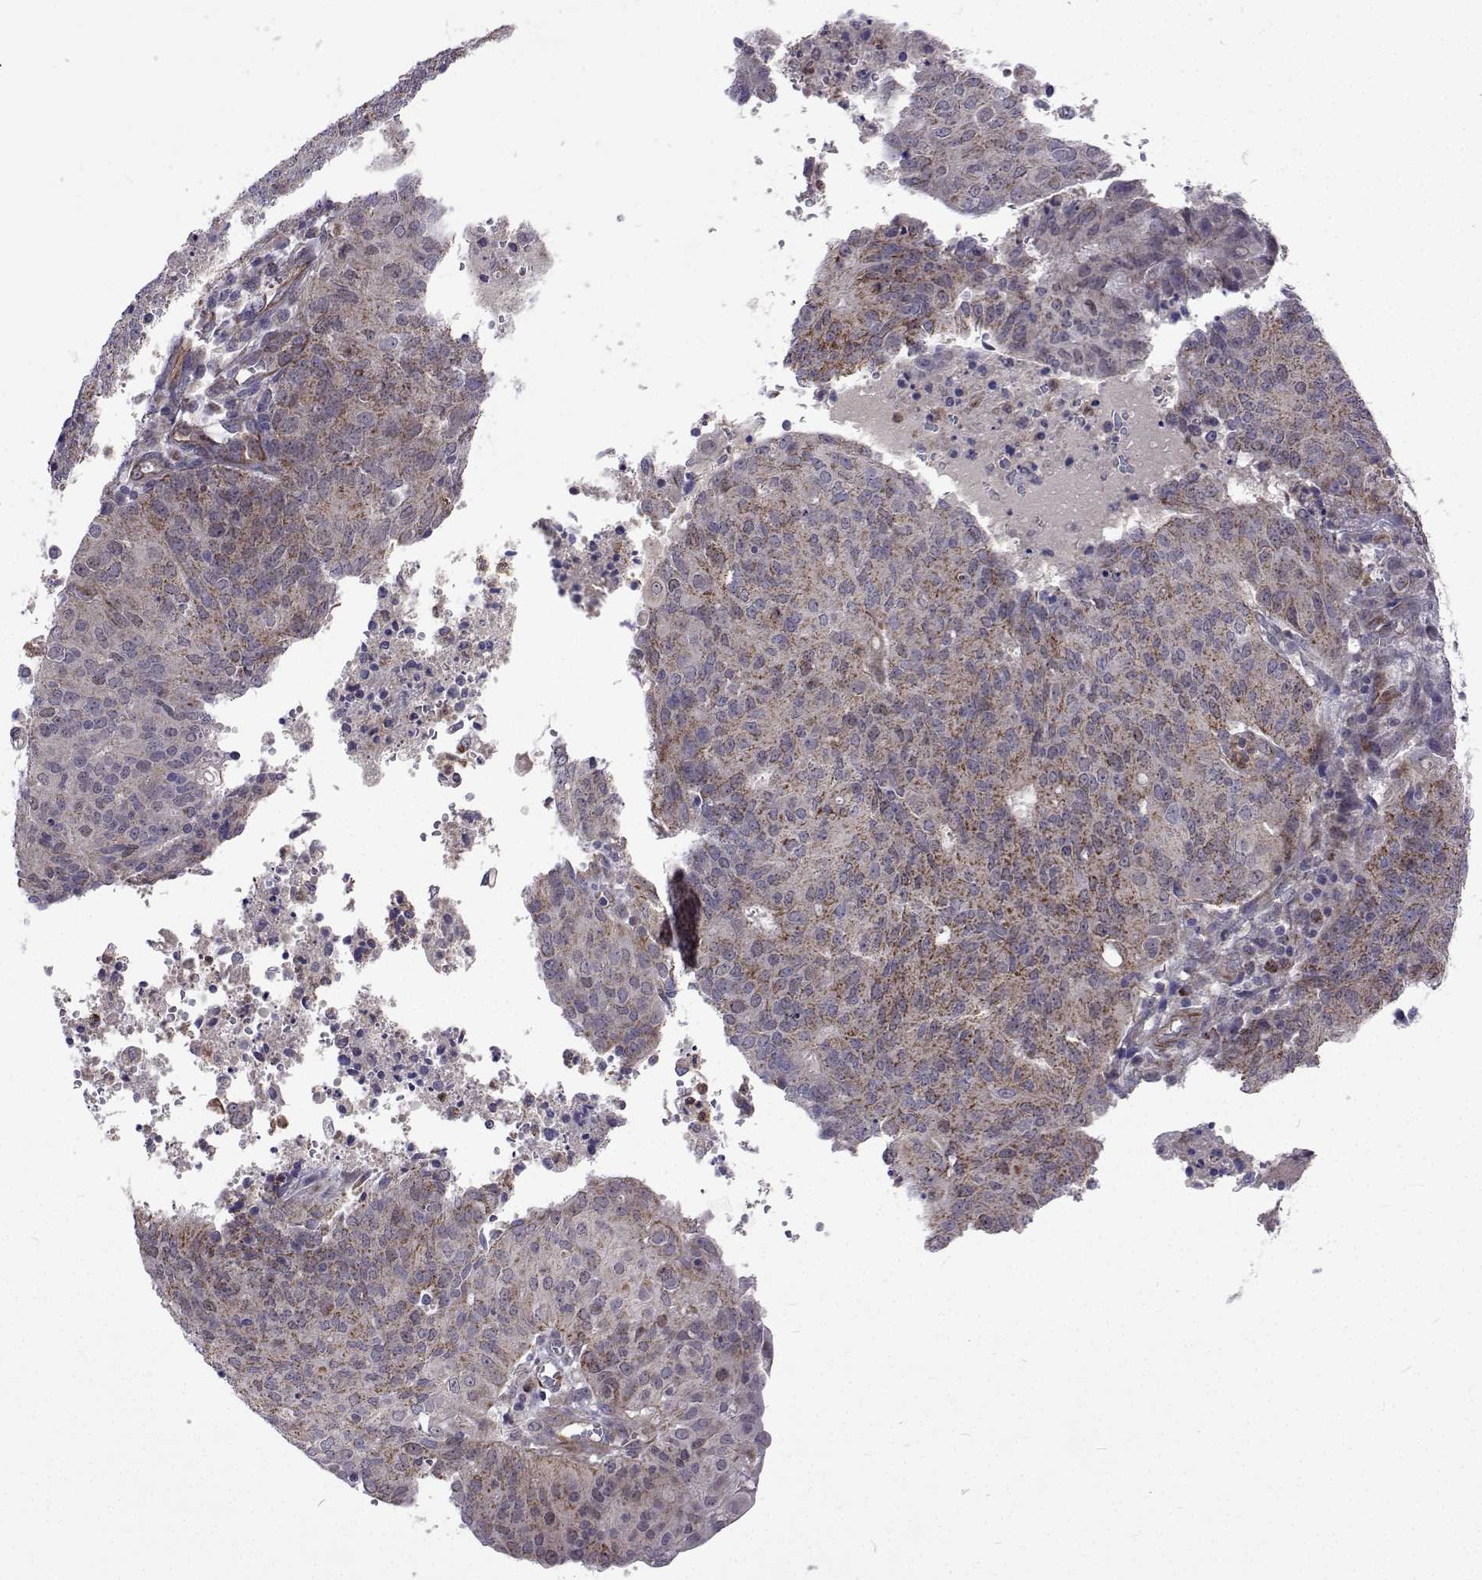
{"staining": {"intensity": "moderate", "quantity": "25%-75%", "location": "cytoplasmic/membranous"}, "tissue": "endometrial cancer", "cell_type": "Tumor cells", "image_type": "cancer", "snomed": [{"axis": "morphology", "description": "Adenocarcinoma, NOS"}, {"axis": "topography", "description": "Endometrium"}], "caption": "Immunohistochemistry (IHC) photomicrograph of human adenocarcinoma (endometrial) stained for a protein (brown), which reveals medium levels of moderate cytoplasmic/membranous staining in about 25%-75% of tumor cells.", "gene": "DHTKD1", "patient": {"sex": "female", "age": 82}}